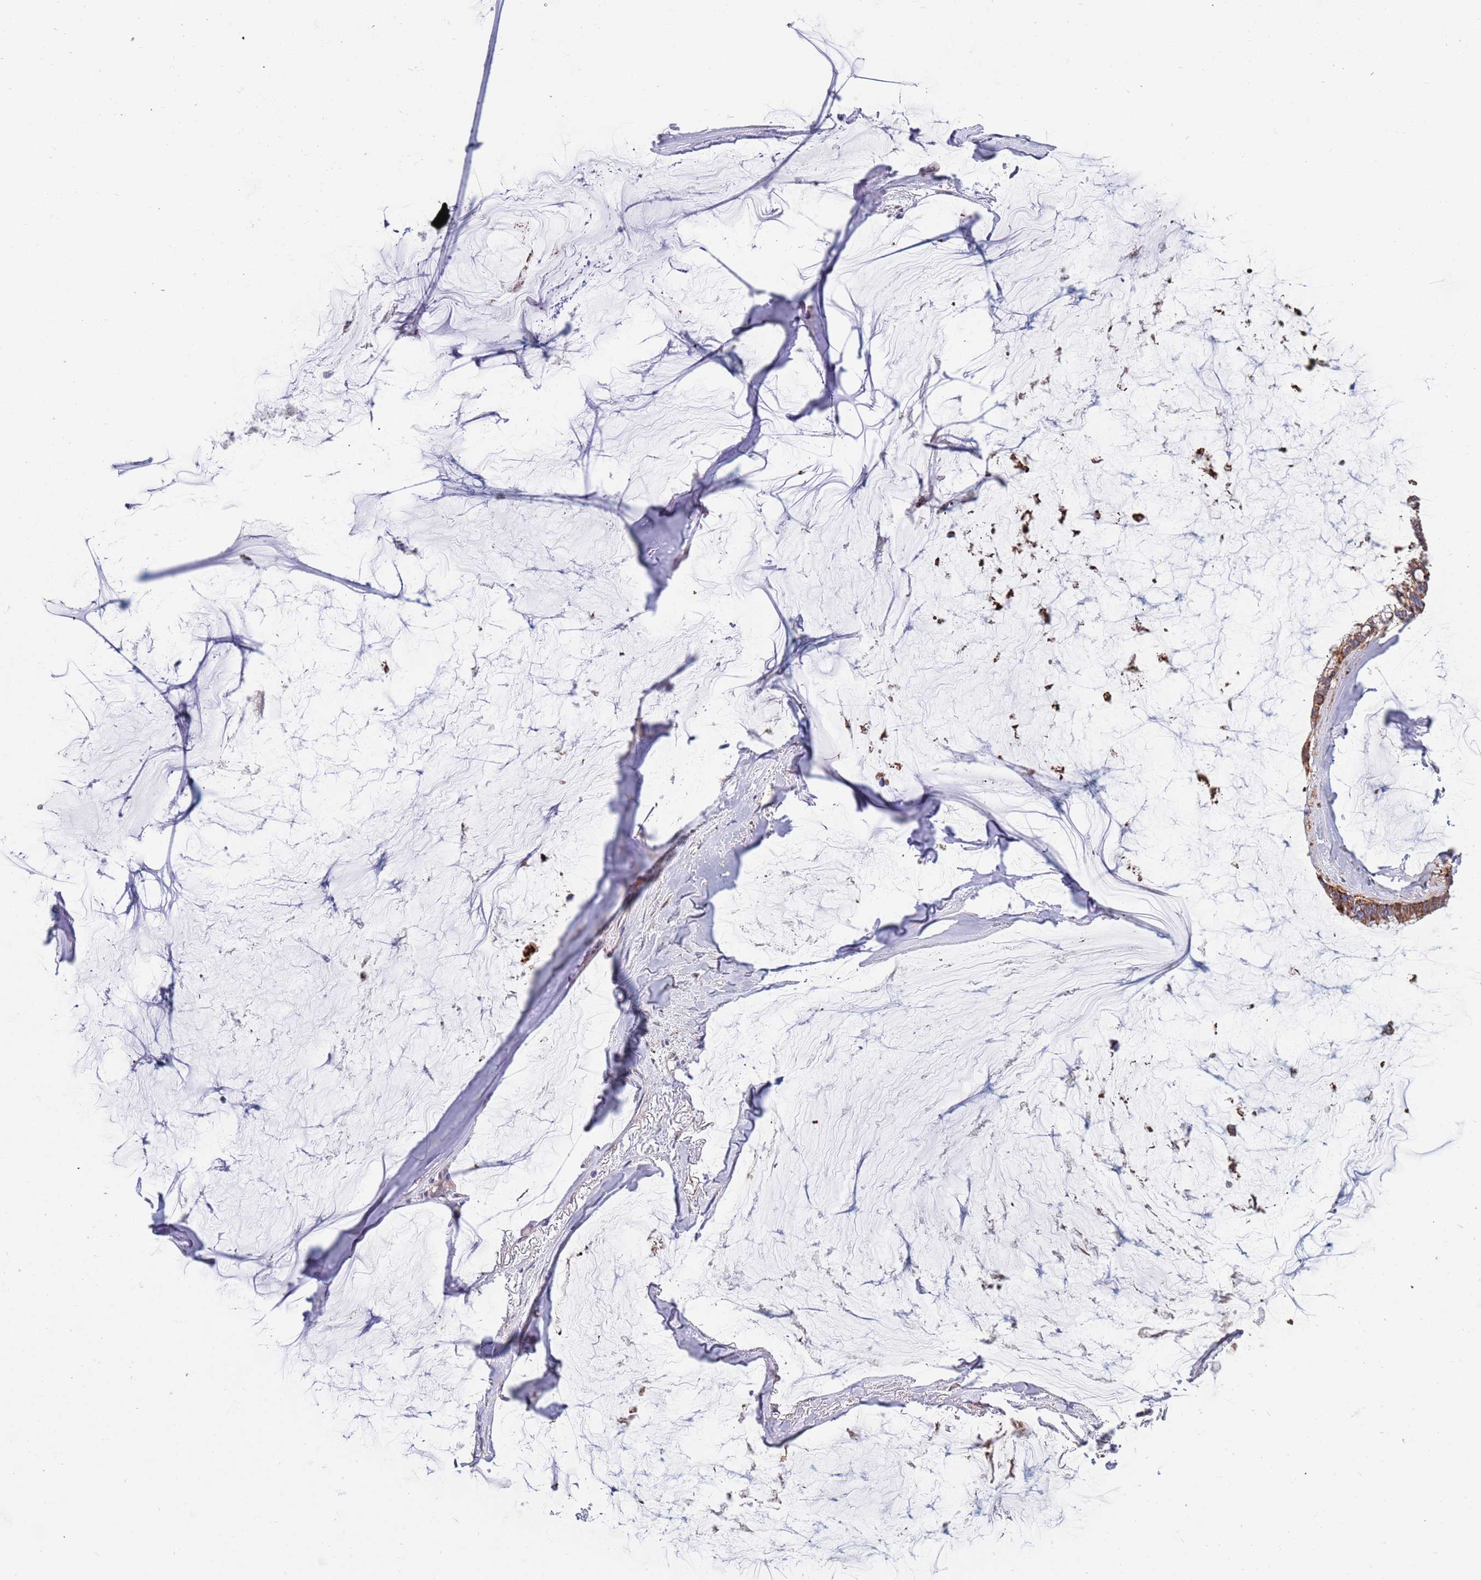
{"staining": {"intensity": "moderate", "quantity": ">75%", "location": "cytoplasmic/membranous"}, "tissue": "ovarian cancer", "cell_type": "Tumor cells", "image_type": "cancer", "snomed": [{"axis": "morphology", "description": "Cystadenocarcinoma, mucinous, NOS"}, {"axis": "topography", "description": "Ovary"}], "caption": "Approximately >75% of tumor cells in ovarian cancer demonstrate moderate cytoplasmic/membranous protein expression as visualized by brown immunohistochemical staining.", "gene": "ABCC10", "patient": {"sex": "female", "age": 39}}